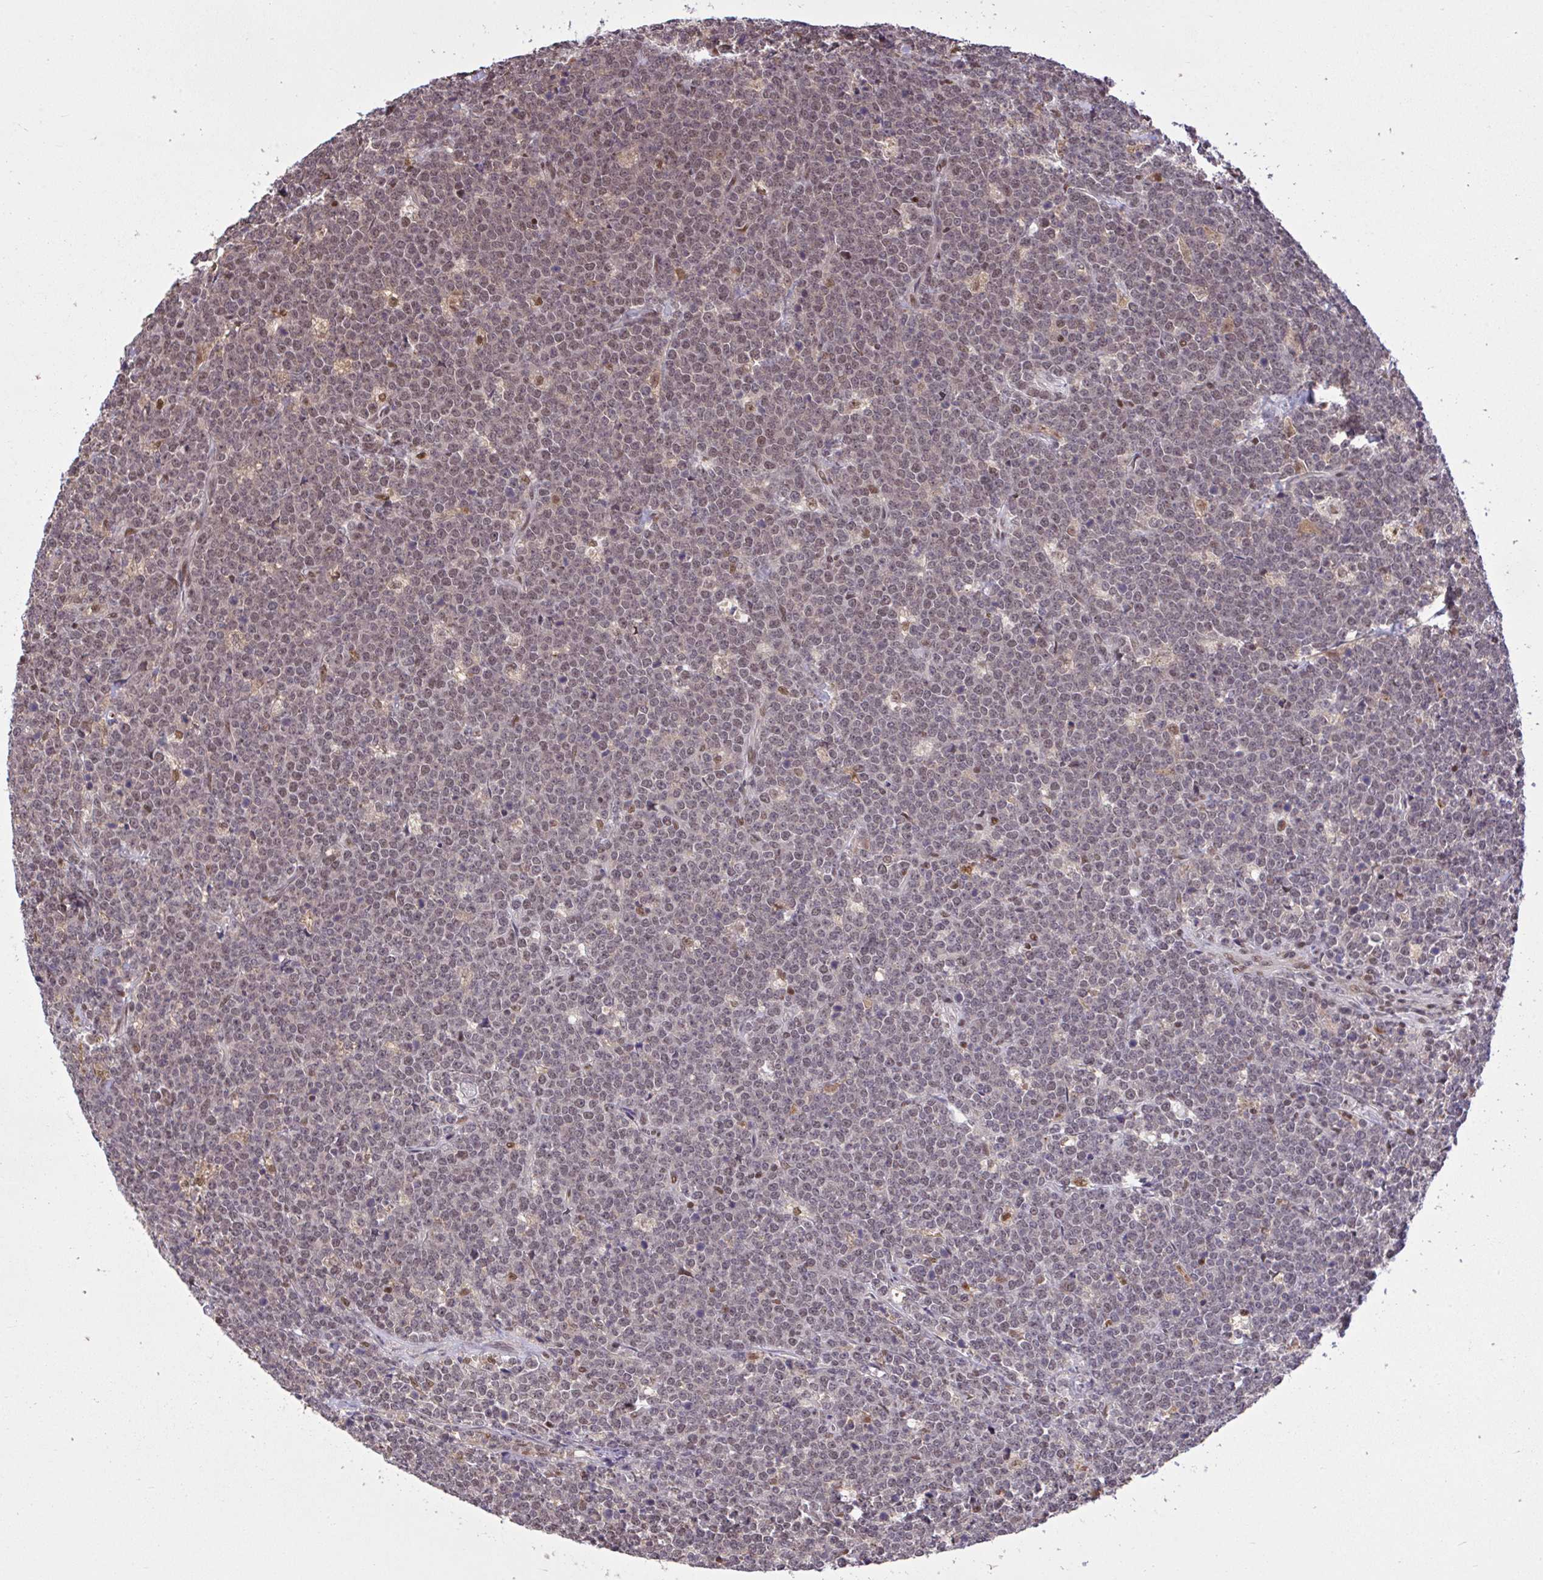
{"staining": {"intensity": "weak", "quantity": ">75%", "location": "nuclear"}, "tissue": "lymphoma", "cell_type": "Tumor cells", "image_type": "cancer", "snomed": [{"axis": "morphology", "description": "Malignant lymphoma, non-Hodgkin's type, High grade"}, {"axis": "topography", "description": "Small intestine"}, {"axis": "topography", "description": "Colon"}], "caption": "DAB (3,3'-diaminobenzidine) immunohistochemical staining of human malignant lymphoma, non-Hodgkin's type (high-grade) shows weak nuclear protein staining in approximately >75% of tumor cells.", "gene": "GLIS3", "patient": {"sex": "male", "age": 8}}